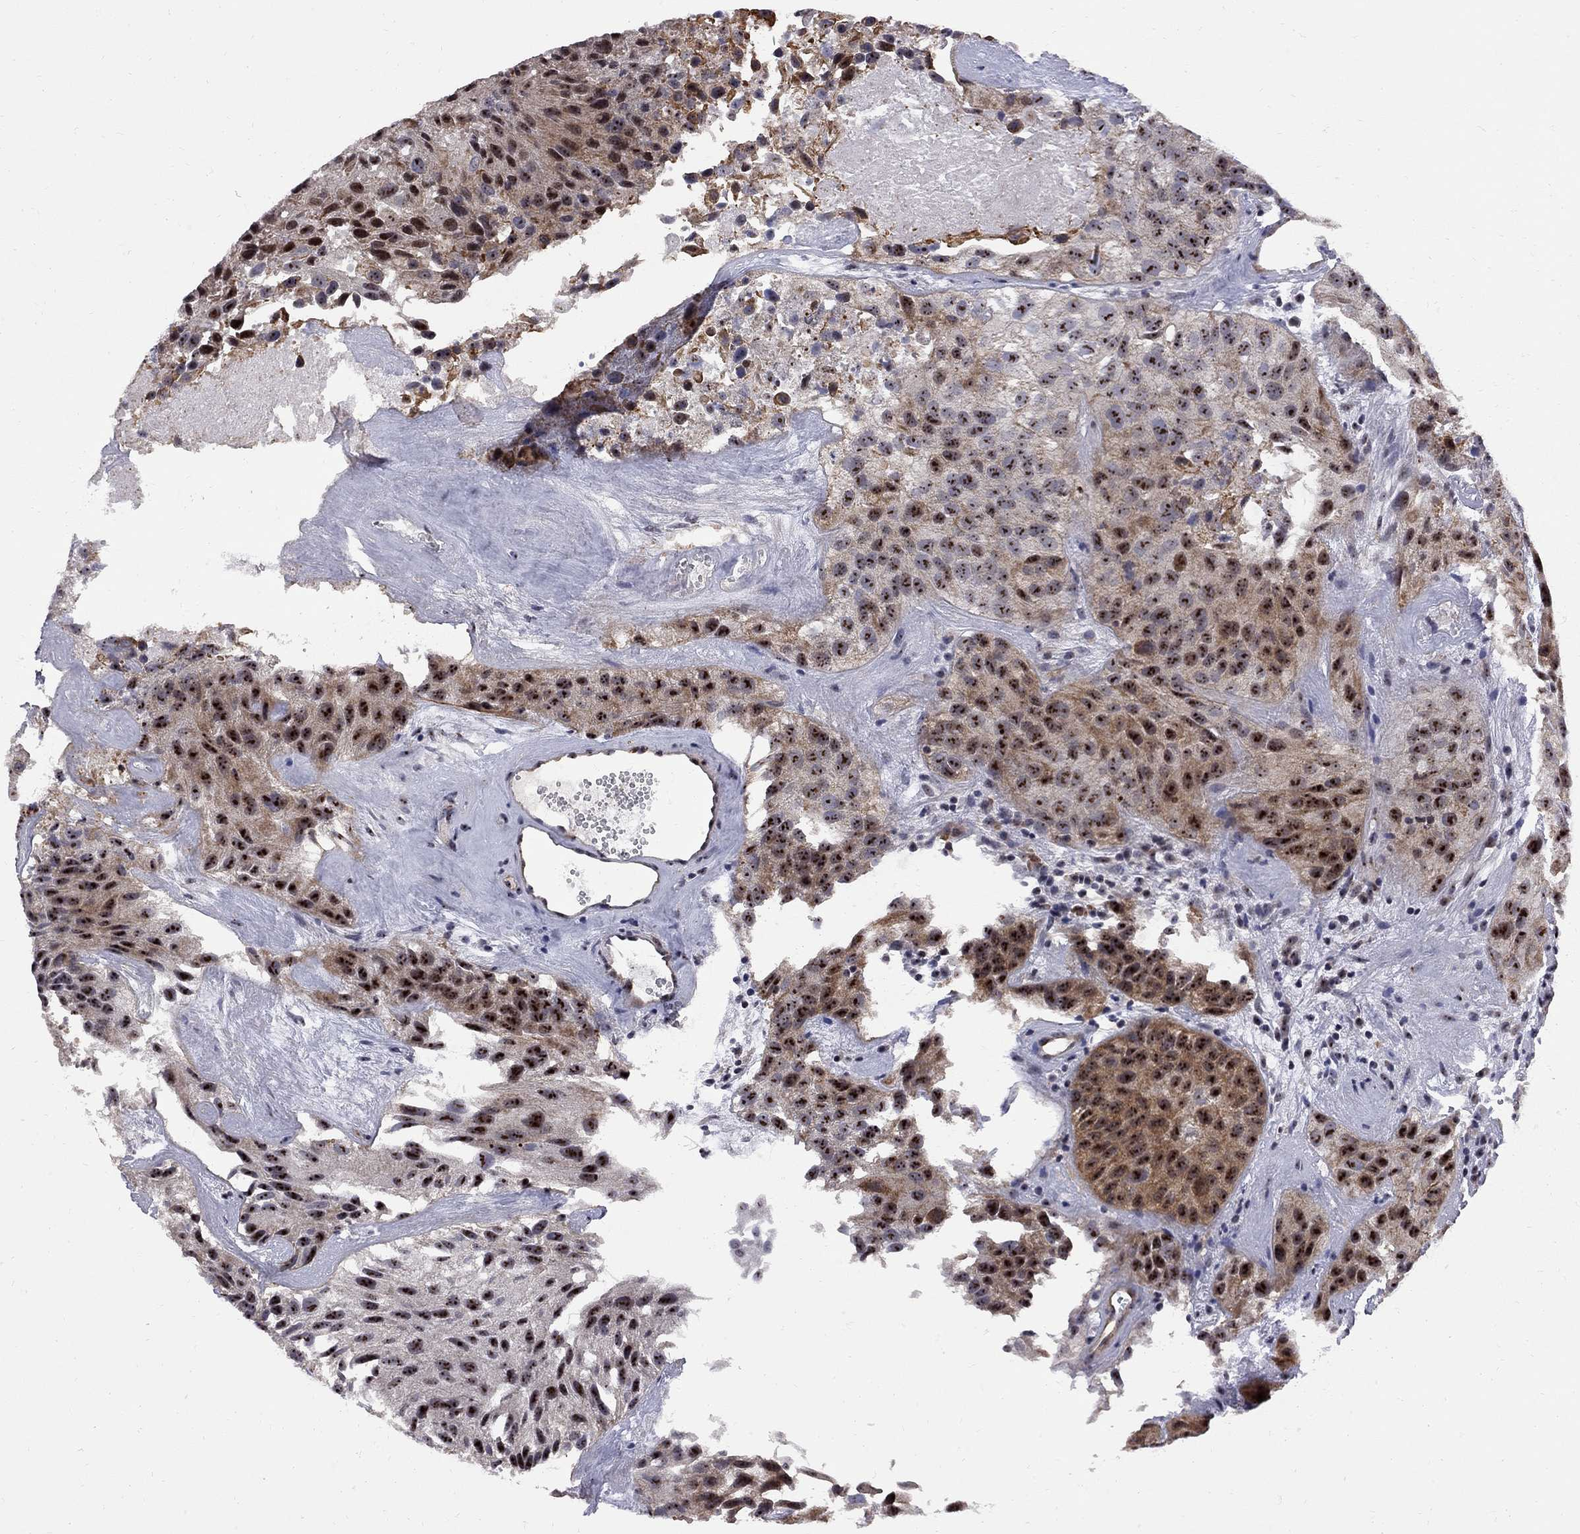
{"staining": {"intensity": "strong", "quantity": "25%-75%", "location": "nuclear"}, "tissue": "urothelial cancer", "cell_type": "Tumor cells", "image_type": "cancer", "snomed": [{"axis": "morphology", "description": "Urothelial carcinoma, Low grade"}, {"axis": "topography", "description": "Urinary bladder"}], "caption": "Urothelial cancer stained with a brown dye displays strong nuclear positive staining in approximately 25%-75% of tumor cells.", "gene": "DHX33", "patient": {"sex": "female", "age": 87}}